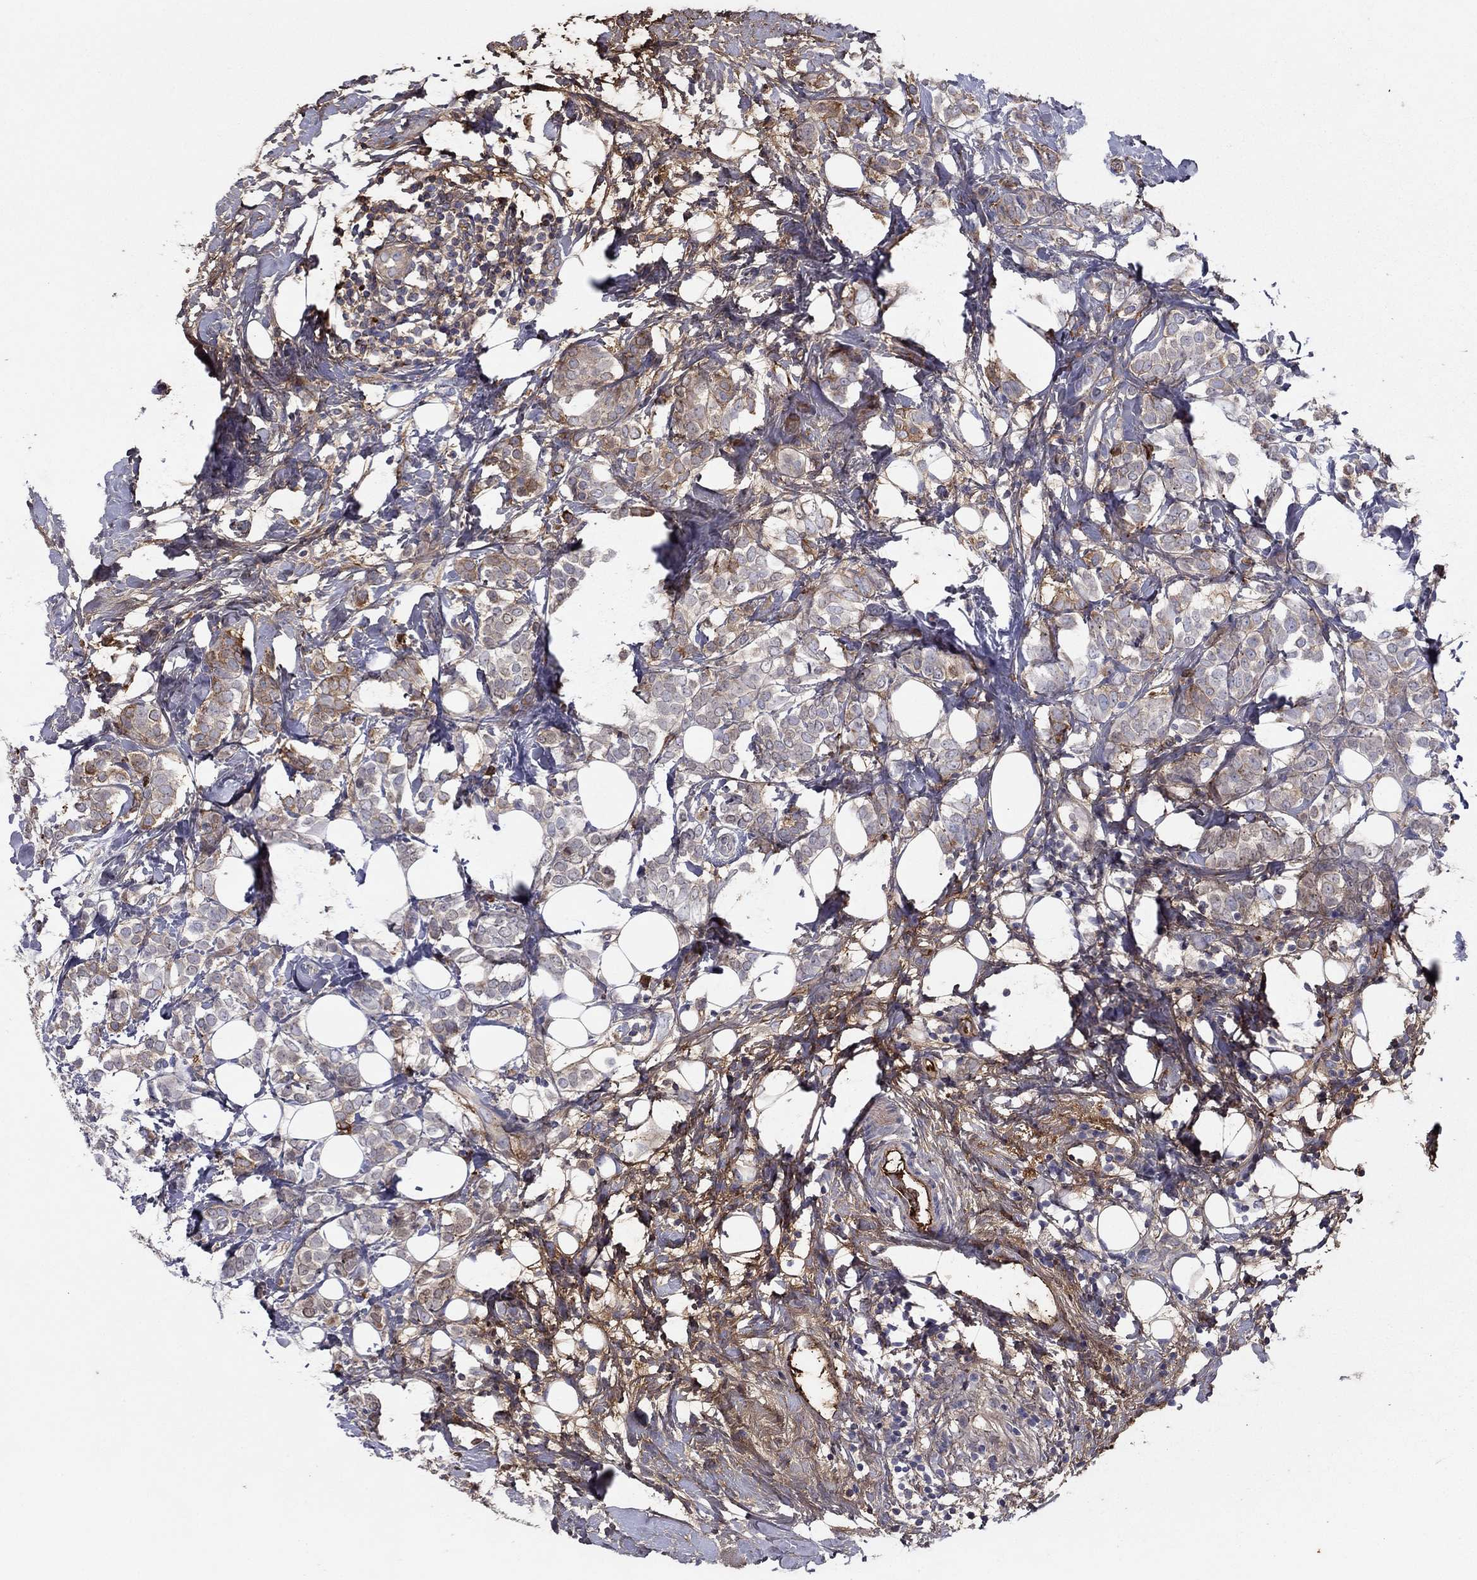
{"staining": {"intensity": "moderate", "quantity": "<25%", "location": "cytoplasmic/membranous"}, "tissue": "breast cancer", "cell_type": "Tumor cells", "image_type": "cancer", "snomed": [{"axis": "morphology", "description": "Lobular carcinoma"}, {"axis": "topography", "description": "Breast"}], "caption": "Brown immunohistochemical staining in lobular carcinoma (breast) reveals moderate cytoplasmic/membranous positivity in about <25% of tumor cells. (IHC, brightfield microscopy, high magnification).", "gene": "HPX", "patient": {"sex": "female", "age": 49}}